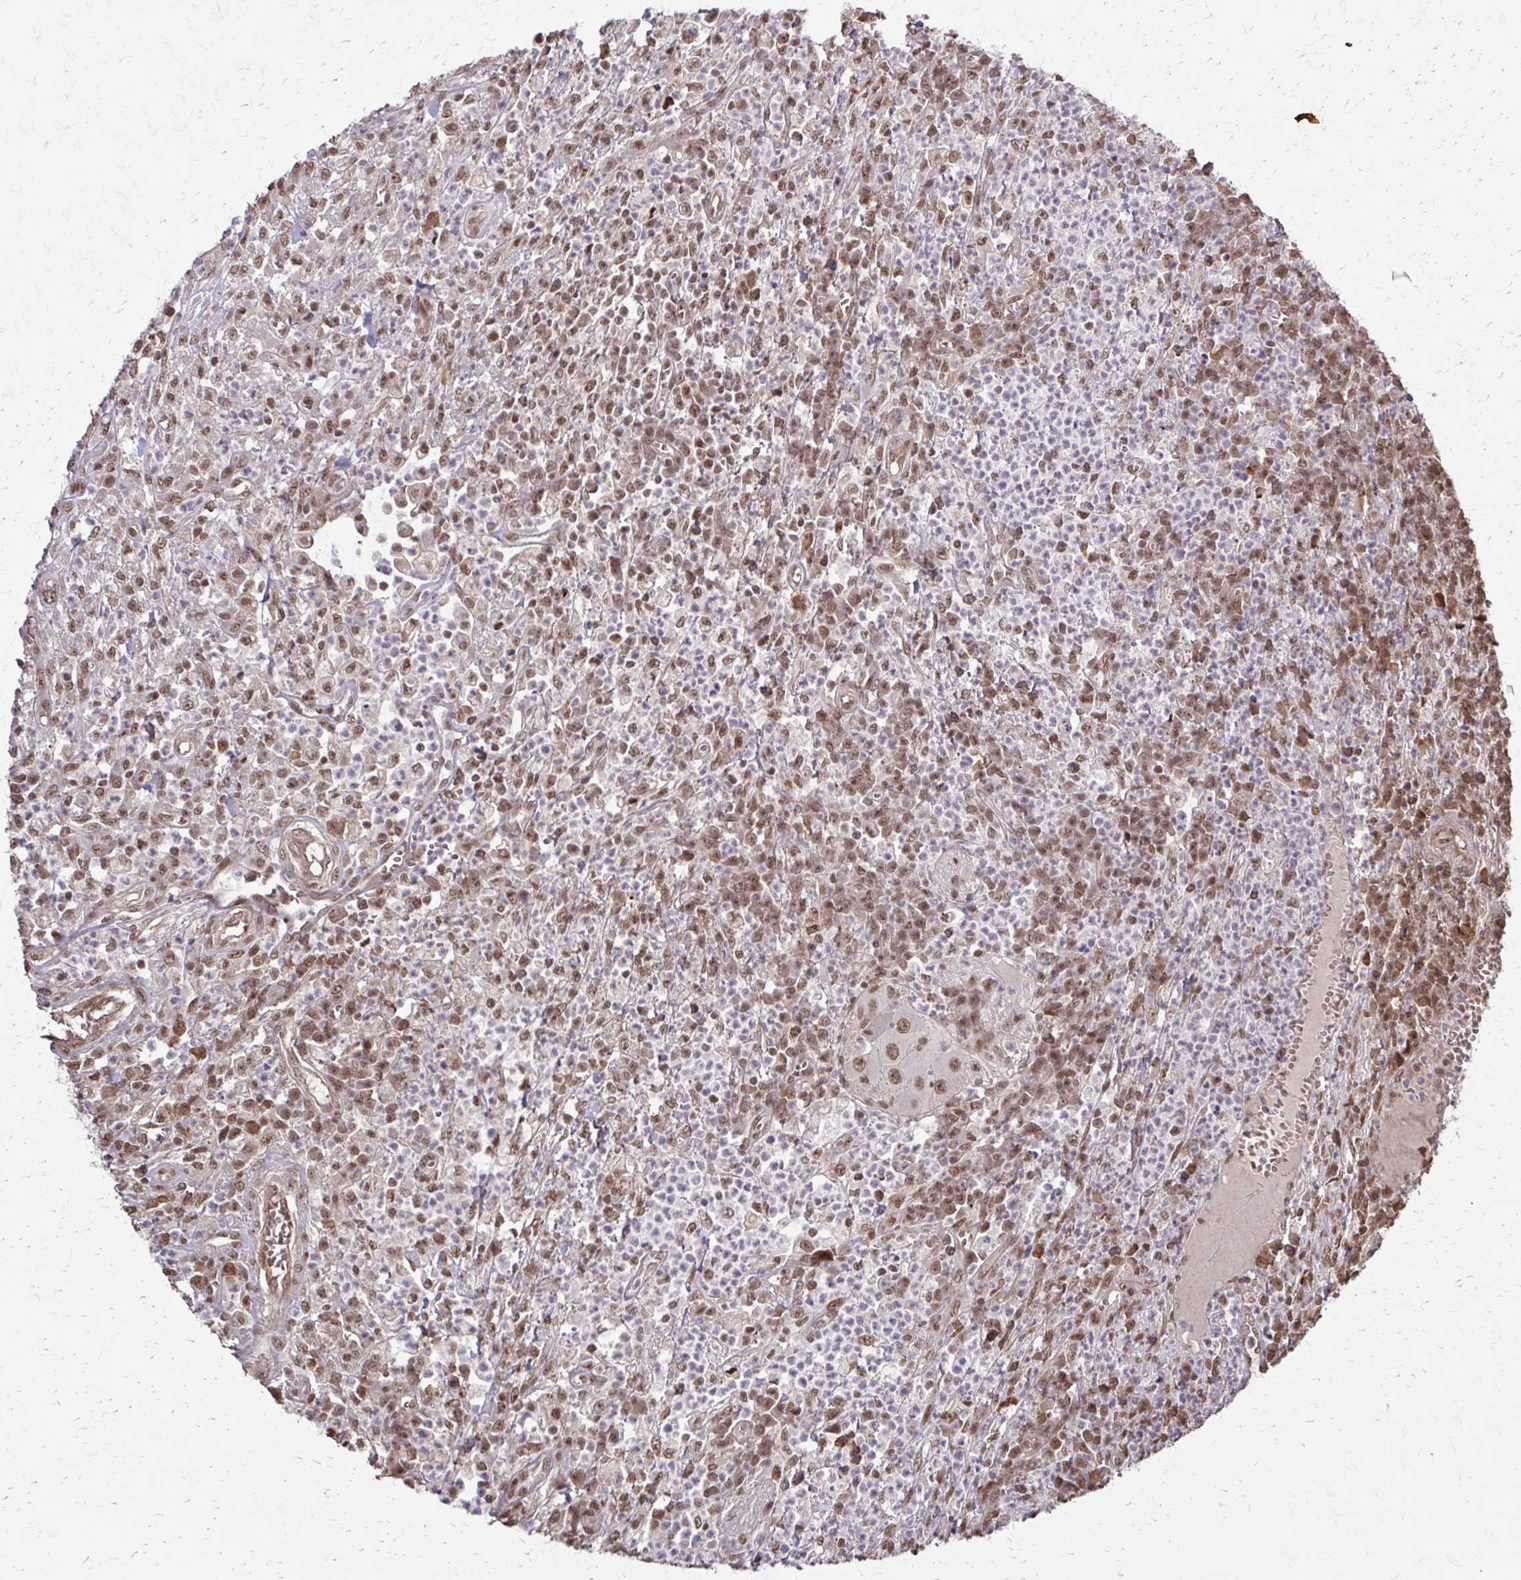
{"staining": {"intensity": "moderate", "quantity": ">75%", "location": "nuclear"}, "tissue": "colorectal cancer", "cell_type": "Tumor cells", "image_type": "cancer", "snomed": [{"axis": "morphology", "description": "Adenocarcinoma, NOS"}, {"axis": "topography", "description": "Colon"}], "caption": "The photomicrograph displays immunohistochemical staining of colorectal cancer (adenocarcinoma). There is moderate nuclear expression is present in approximately >75% of tumor cells.", "gene": "SS18", "patient": {"sex": "male", "age": 65}}